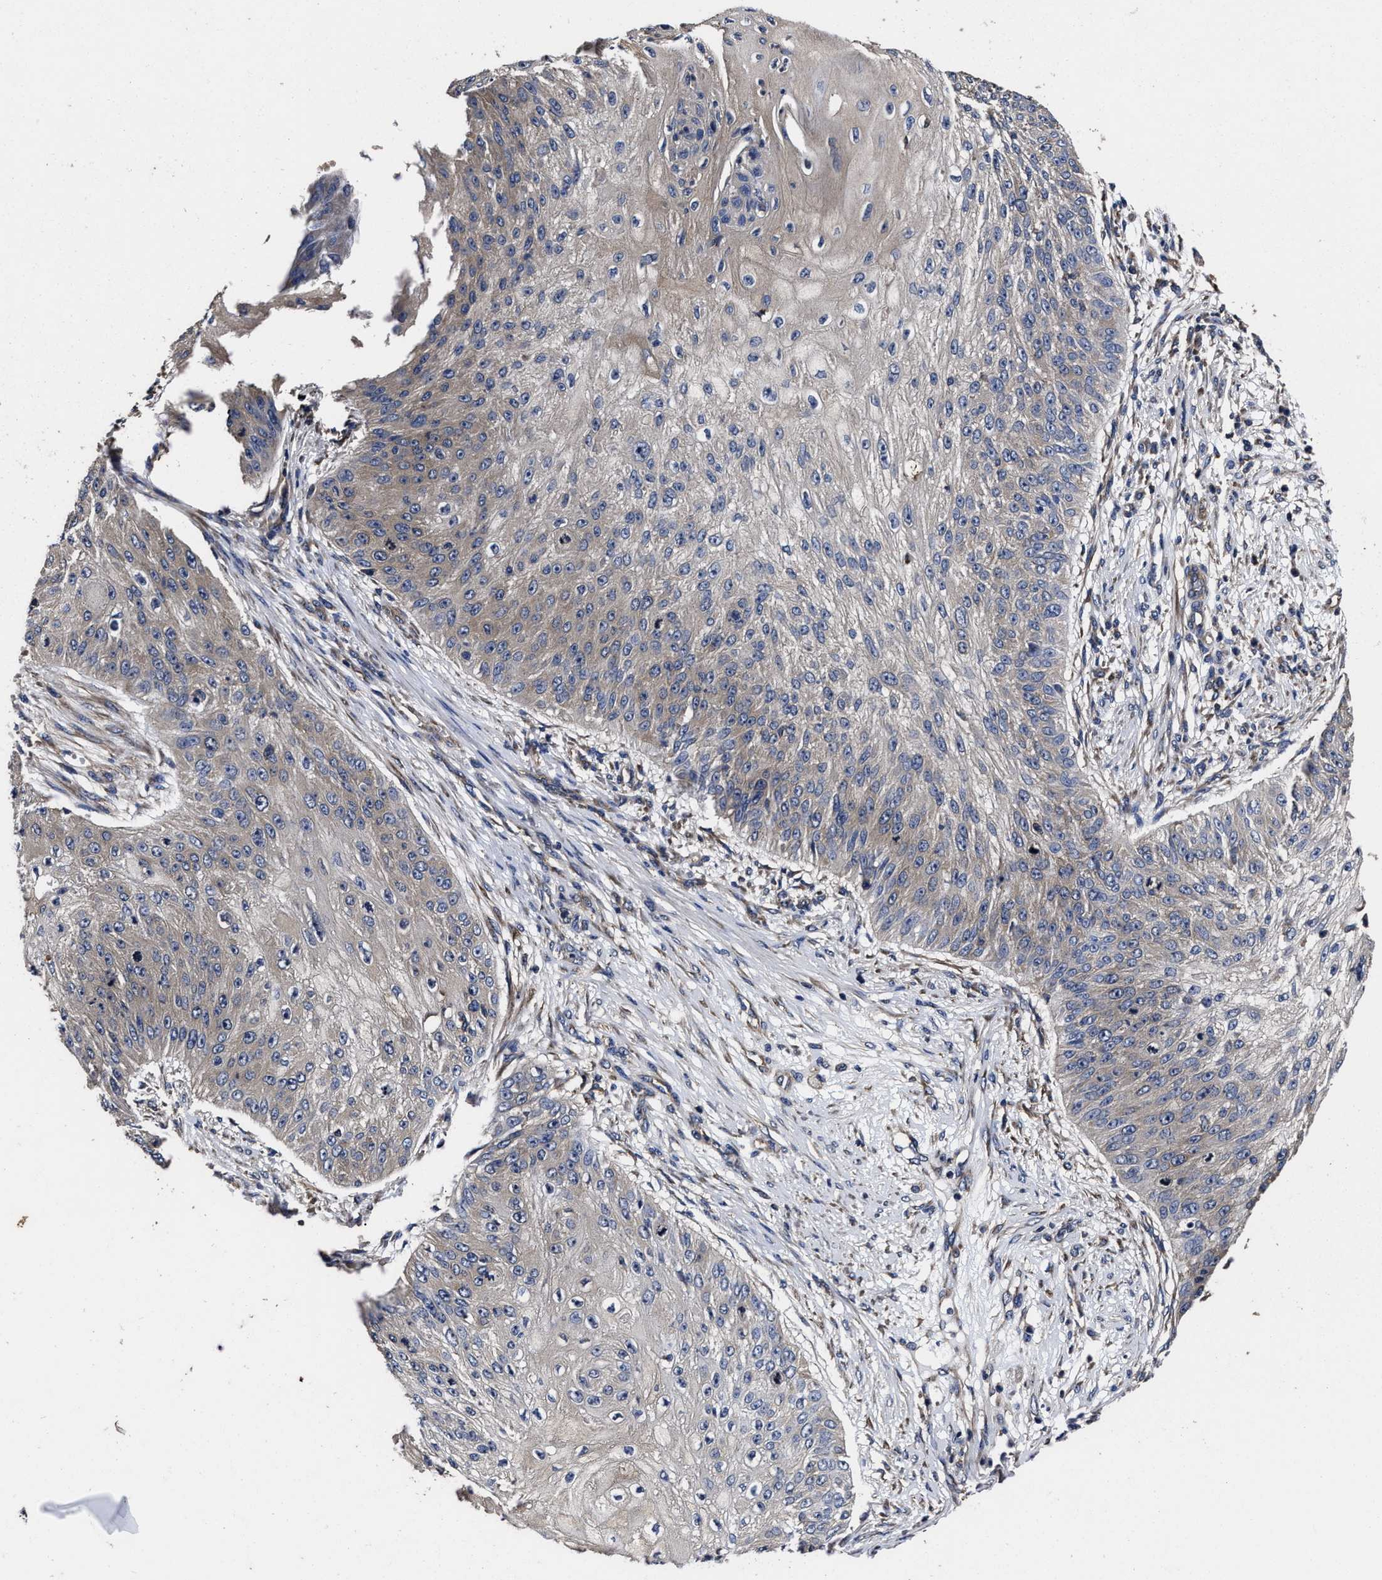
{"staining": {"intensity": "weak", "quantity": "<25%", "location": "cytoplasmic/membranous"}, "tissue": "skin cancer", "cell_type": "Tumor cells", "image_type": "cancer", "snomed": [{"axis": "morphology", "description": "Squamous cell carcinoma, NOS"}, {"axis": "topography", "description": "Skin"}], "caption": "Immunohistochemistry of skin cancer (squamous cell carcinoma) shows no staining in tumor cells.", "gene": "AVEN", "patient": {"sex": "female", "age": 80}}